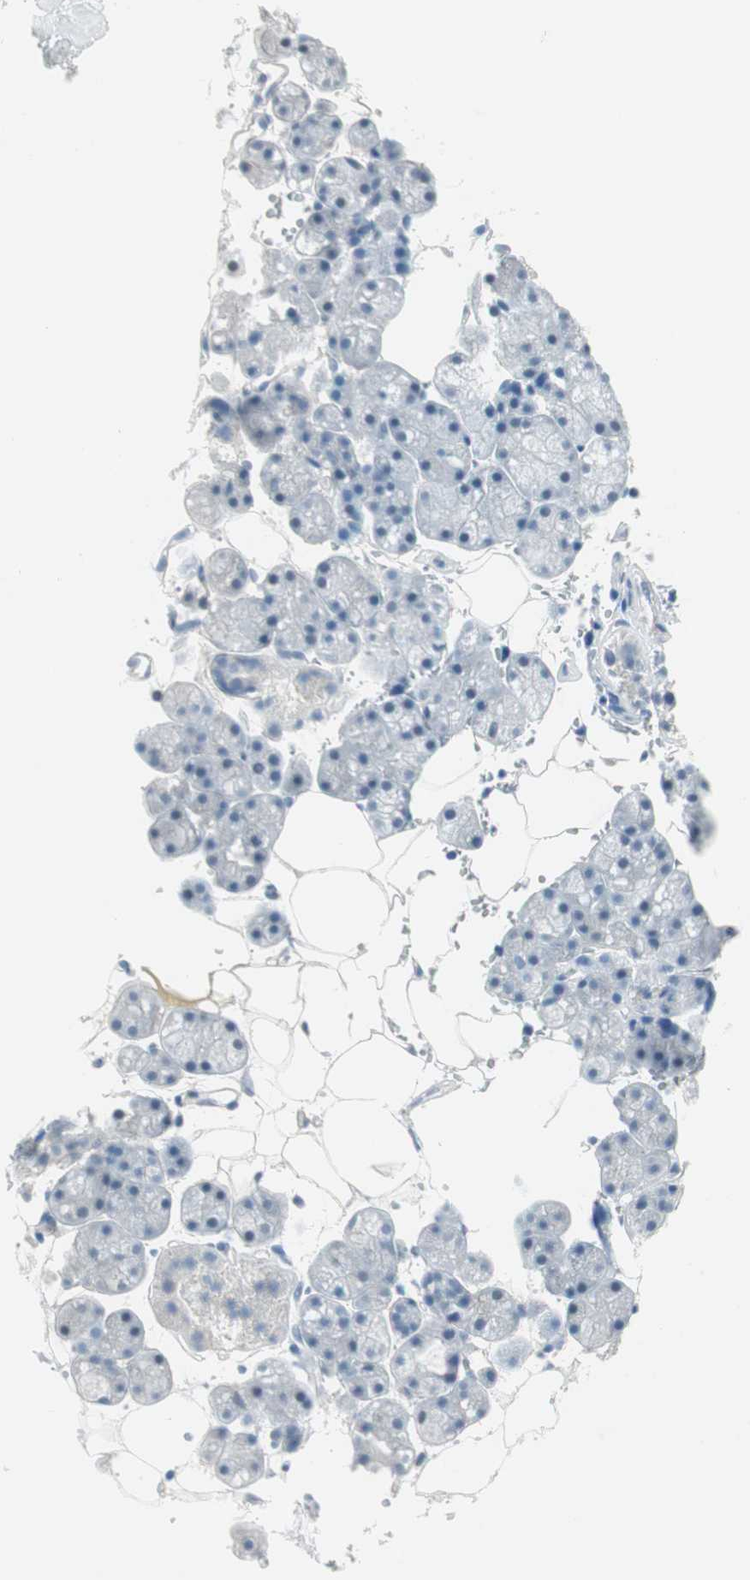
{"staining": {"intensity": "negative", "quantity": "none", "location": "none"}, "tissue": "salivary gland", "cell_type": "Glandular cells", "image_type": "normal", "snomed": [{"axis": "morphology", "description": "Normal tissue, NOS"}, {"axis": "topography", "description": "Salivary gland"}], "caption": "The photomicrograph reveals no staining of glandular cells in unremarkable salivary gland. Brightfield microscopy of immunohistochemistry (IHC) stained with DAB (3,3'-diaminobenzidine) (brown) and hematoxylin (blue), captured at high magnification.", "gene": "ITLN2", "patient": {"sex": "male", "age": 62}}